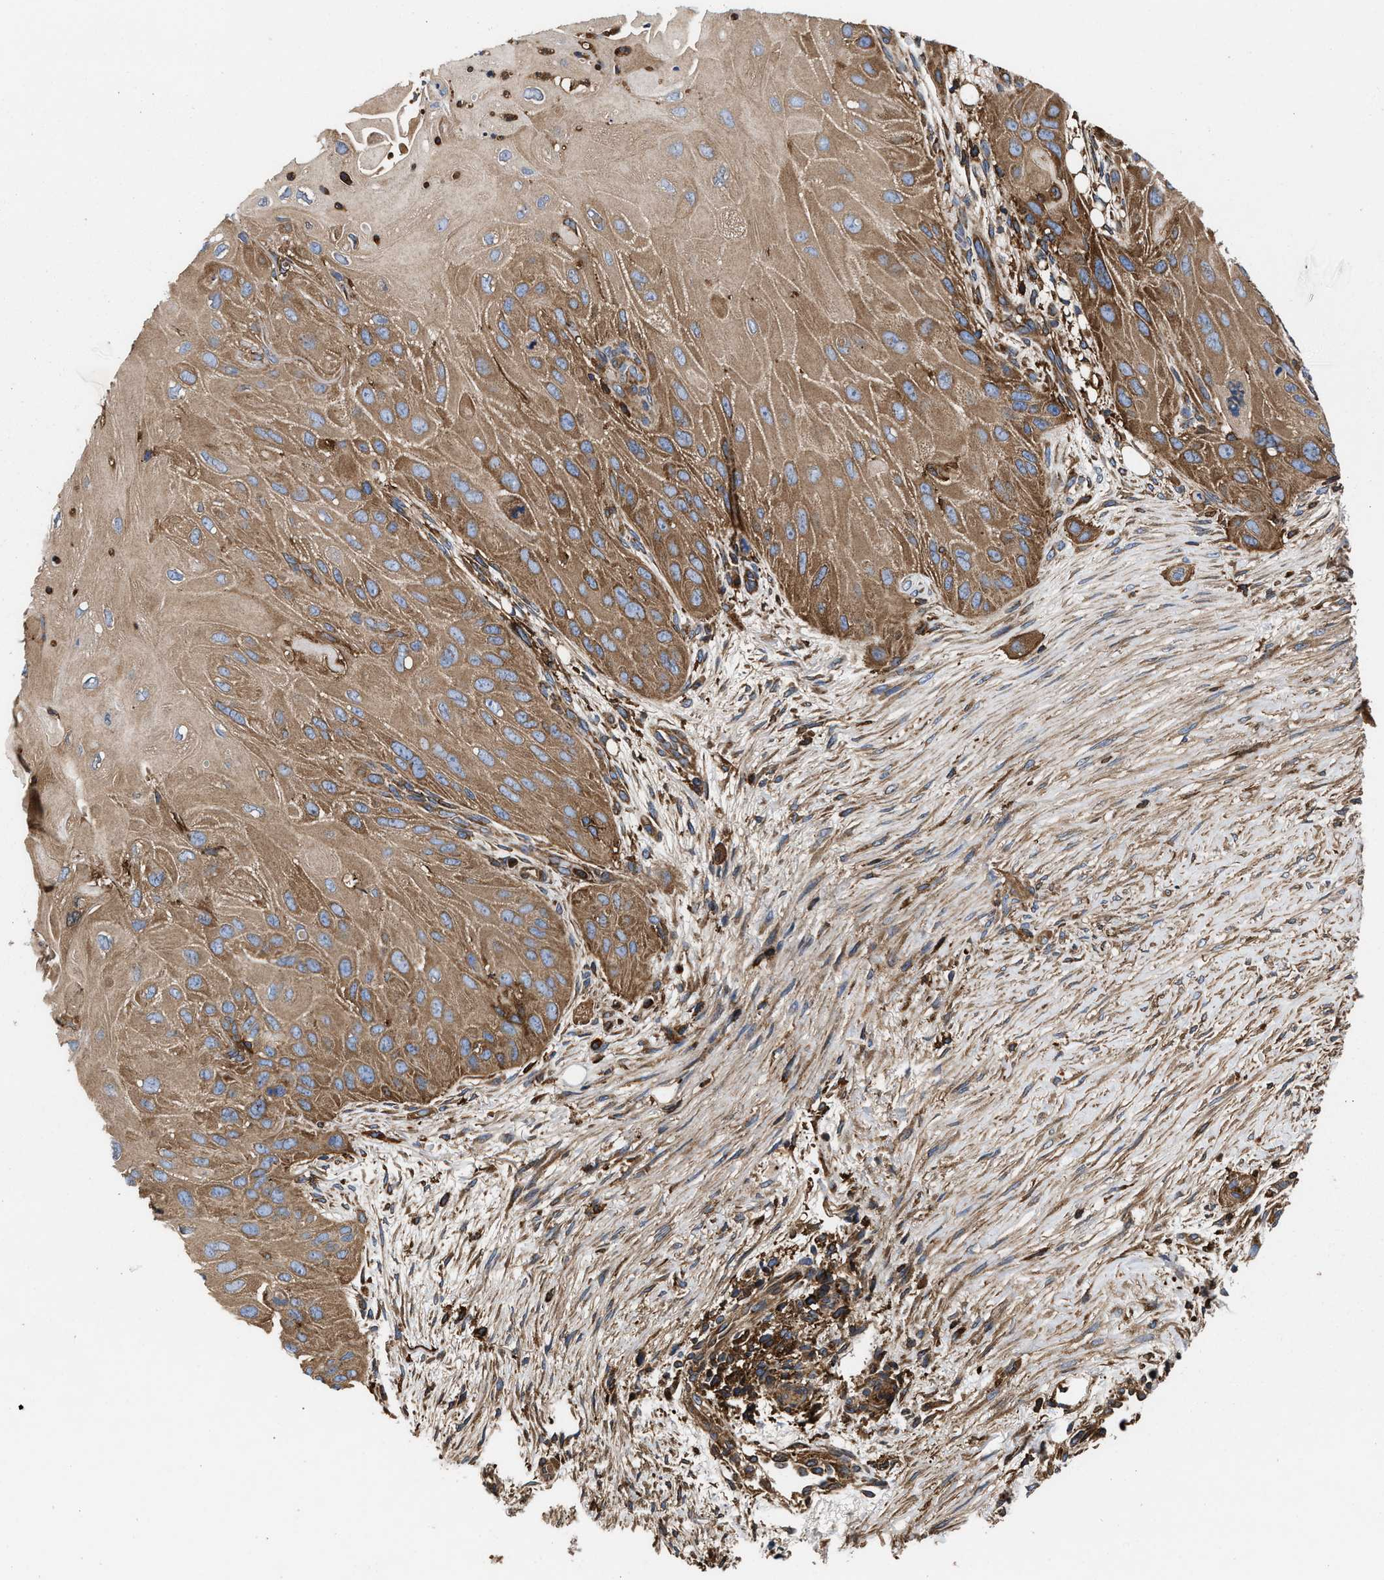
{"staining": {"intensity": "moderate", "quantity": ">75%", "location": "cytoplasmic/membranous"}, "tissue": "skin cancer", "cell_type": "Tumor cells", "image_type": "cancer", "snomed": [{"axis": "morphology", "description": "Squamous cell carcinoma, NOS"}, {"axis": "topography", "description": "Skin"}], "caption": "Immunohistochemical staining of human skin cancer displays moderate cytoplasmic/membranous protein positivity in approximately >75% of tumor cells.", "gene": "KYAT1", "patient": {"sex": "female", "age": 77}}